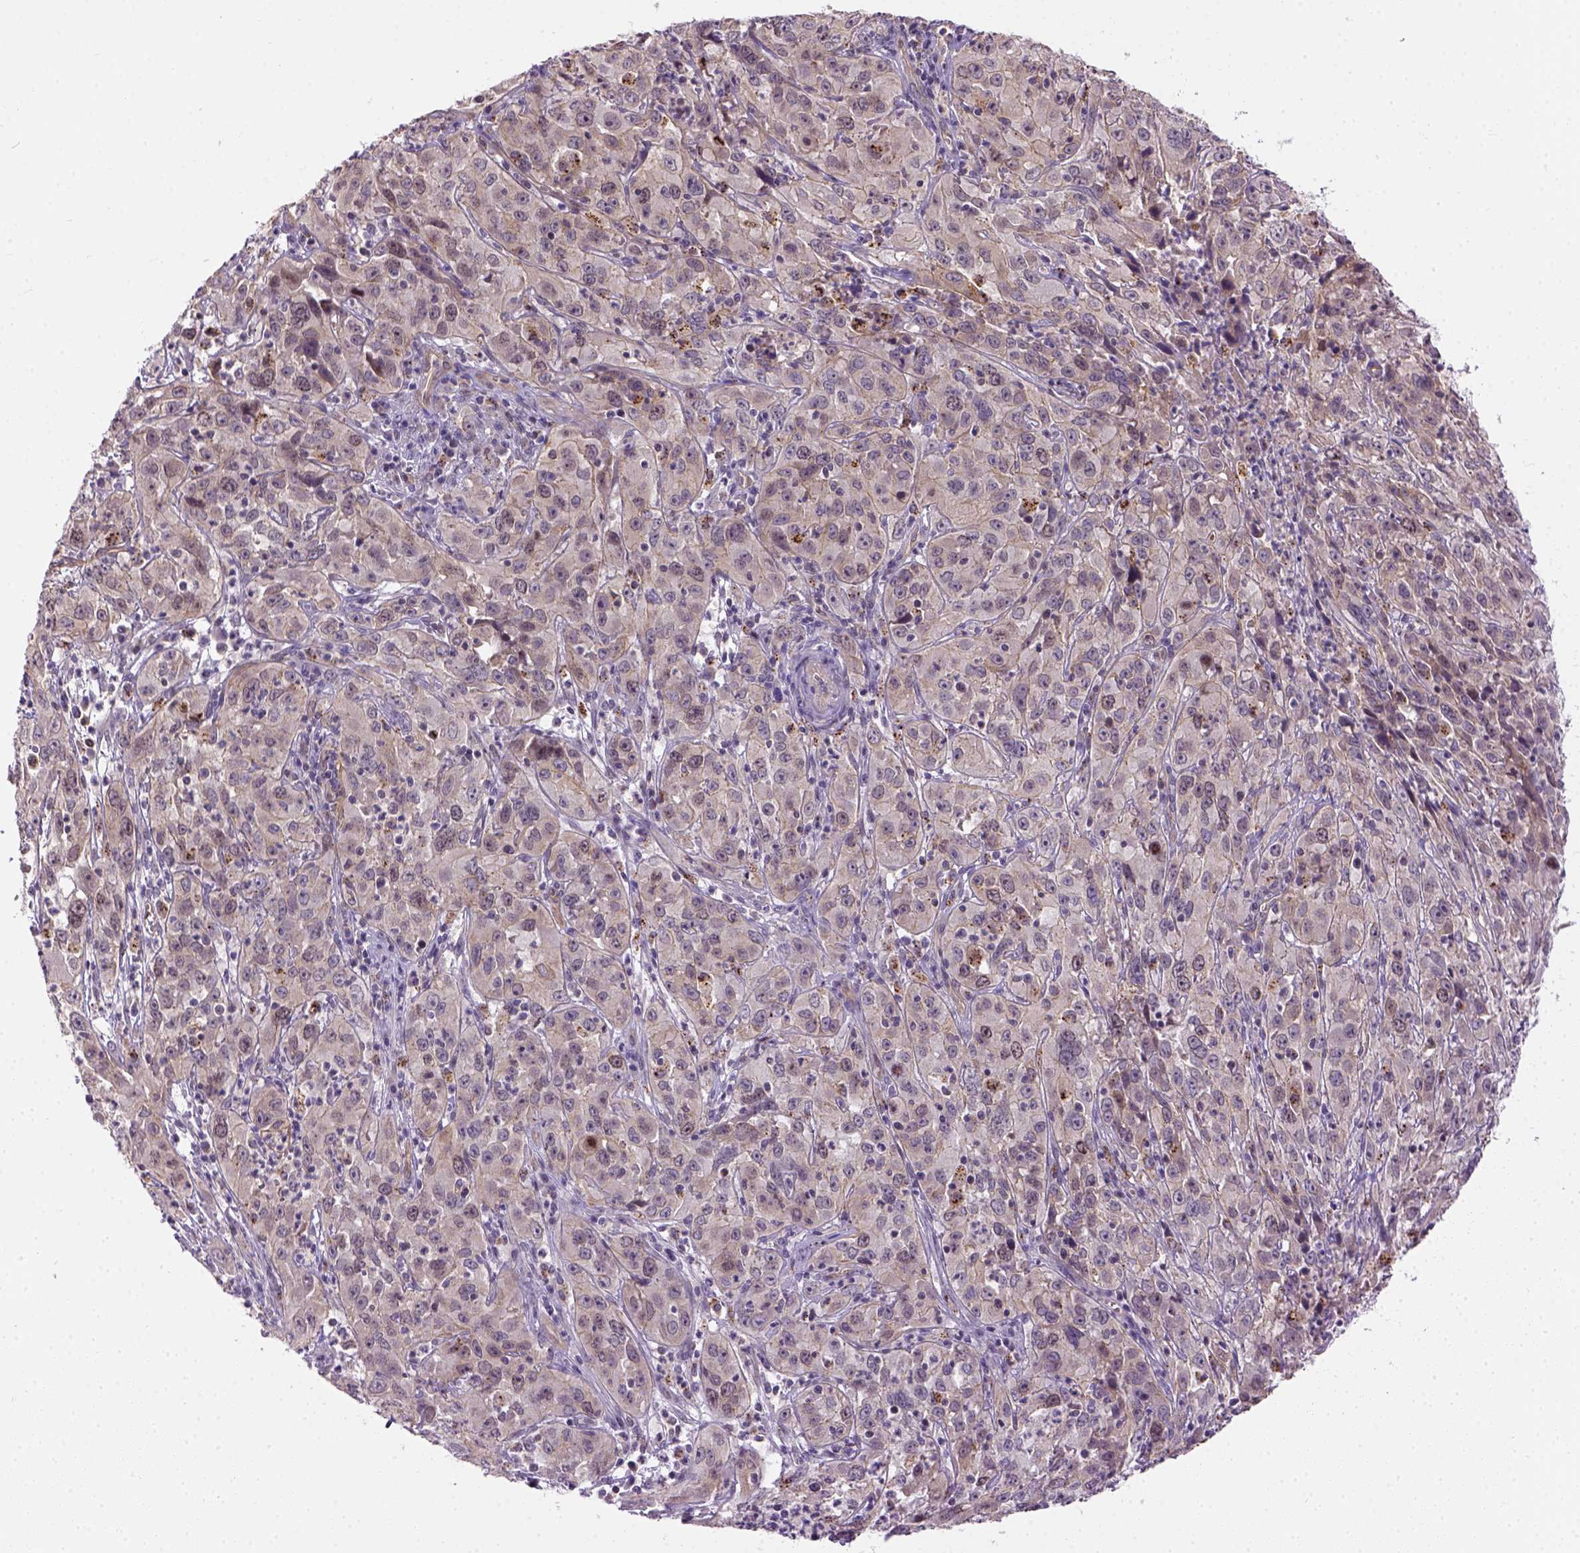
{"staining": {"intensity": "weak", "quantity": "25%-75%", "location": "cytoplasmic/membranous,nuclear"}, "tissue": "cervical cancer", "cell_type": "Tumor cells", "image_type": "cancer", "snomed": [{"axis": "morphology", "description": "Squamous cell carcinoma, NOS"}, {"axis": "topography", "description": "Cervix"}], "caption": "Weak cytoplasmic/membranous and nuclear staining for a protein is appreciated in approximately 25%-75% of tumor cells of cervical squamous cell carcinoma using immunohistochemistry.", "gene": "KAZN", "patient": {"sex": "female", "age": 32}}